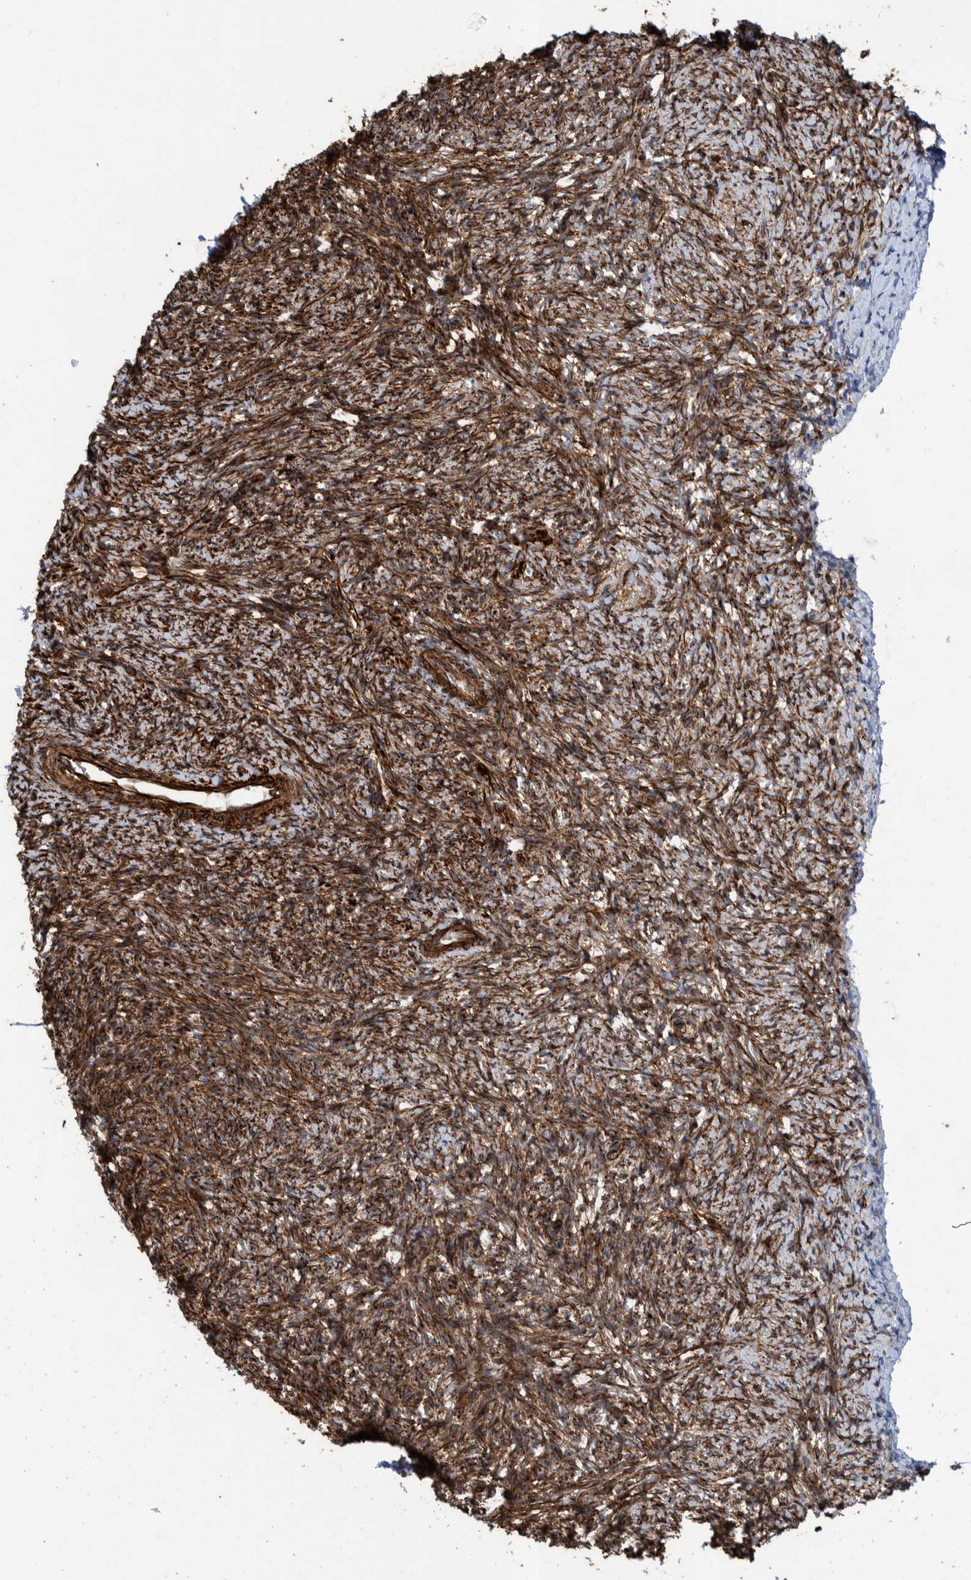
{"staining": {"intensity": "strong", "quantity": ">75%", "location": "cytoplasmic/membranous"}, "tissue": "ovary", "cell_type": "Ovarian stroma cells", "image_type": "normal", "snomed": [{"axis": "morphology", "description": "Normal tissue, NOS"}, {"axis": "topography", "description": "Ovary"}], "caption": "Immunohistochemical staining of benign human ovary shows strong cytoplasmic/membranous protein positivity in about >75% of ovarian stroma cells. (Brightfield microscopy of DAB IHC at high magnification).", "gene": "CCDC57", "patient": {"sex": "female", "age": 41}}